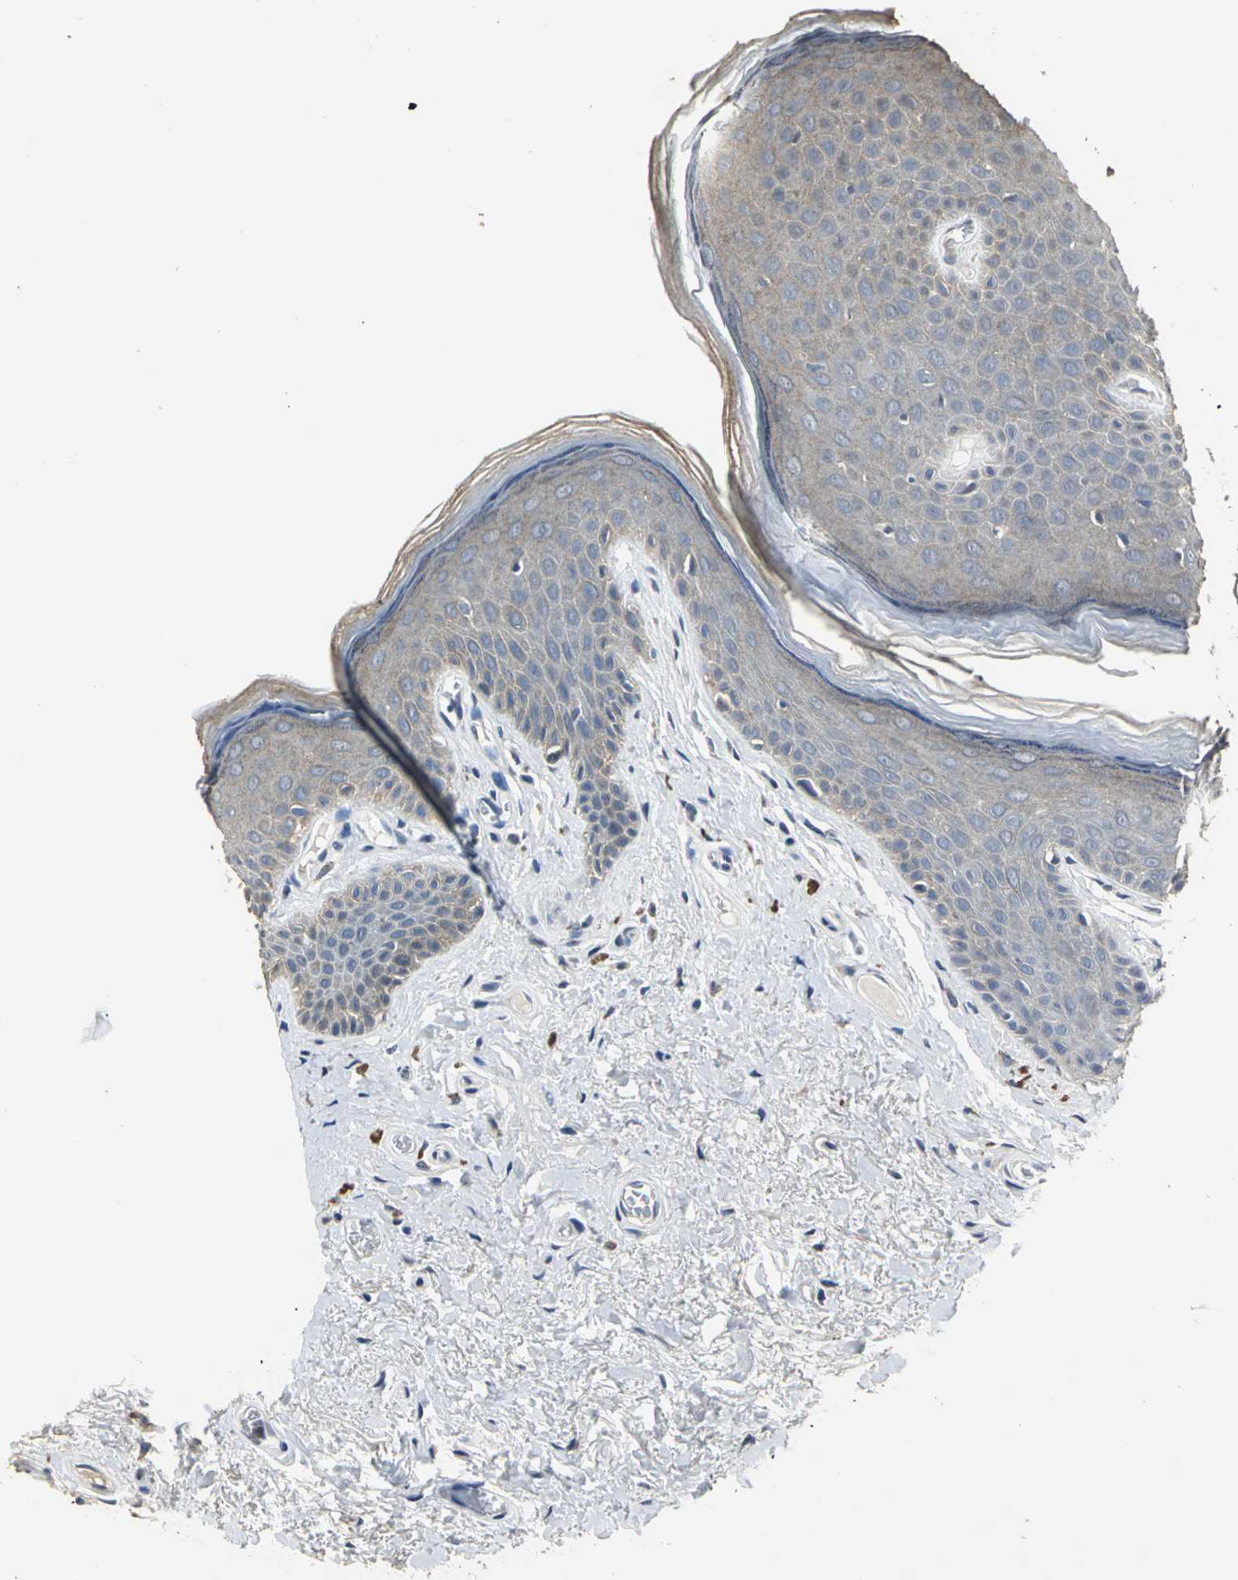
{"staining": {"intensity": "weak", "quantity": ">75%", "location": "cytoplasmic/membranous"}, "tissue": "skin", "cell_type": "Epidermal cells", "image_type": "normal", "snomed": [{"axis": "morphology", "description": "Normal tissue, NOS"}, {"axis": "topography", "description": "Anal"}], "caption": "A low amount of weak cytoplasmic/membranous positivity is seen in approximately >75% of epidermal cells in normal skin. Using DAB (3,3'-diaminobenzidine) (brown) and hematoxylin (blue) stains, captured at high magnification using brightfield microscopy.", "gene": "OCLN", "patient": {"sex": "male", "age": 74}}